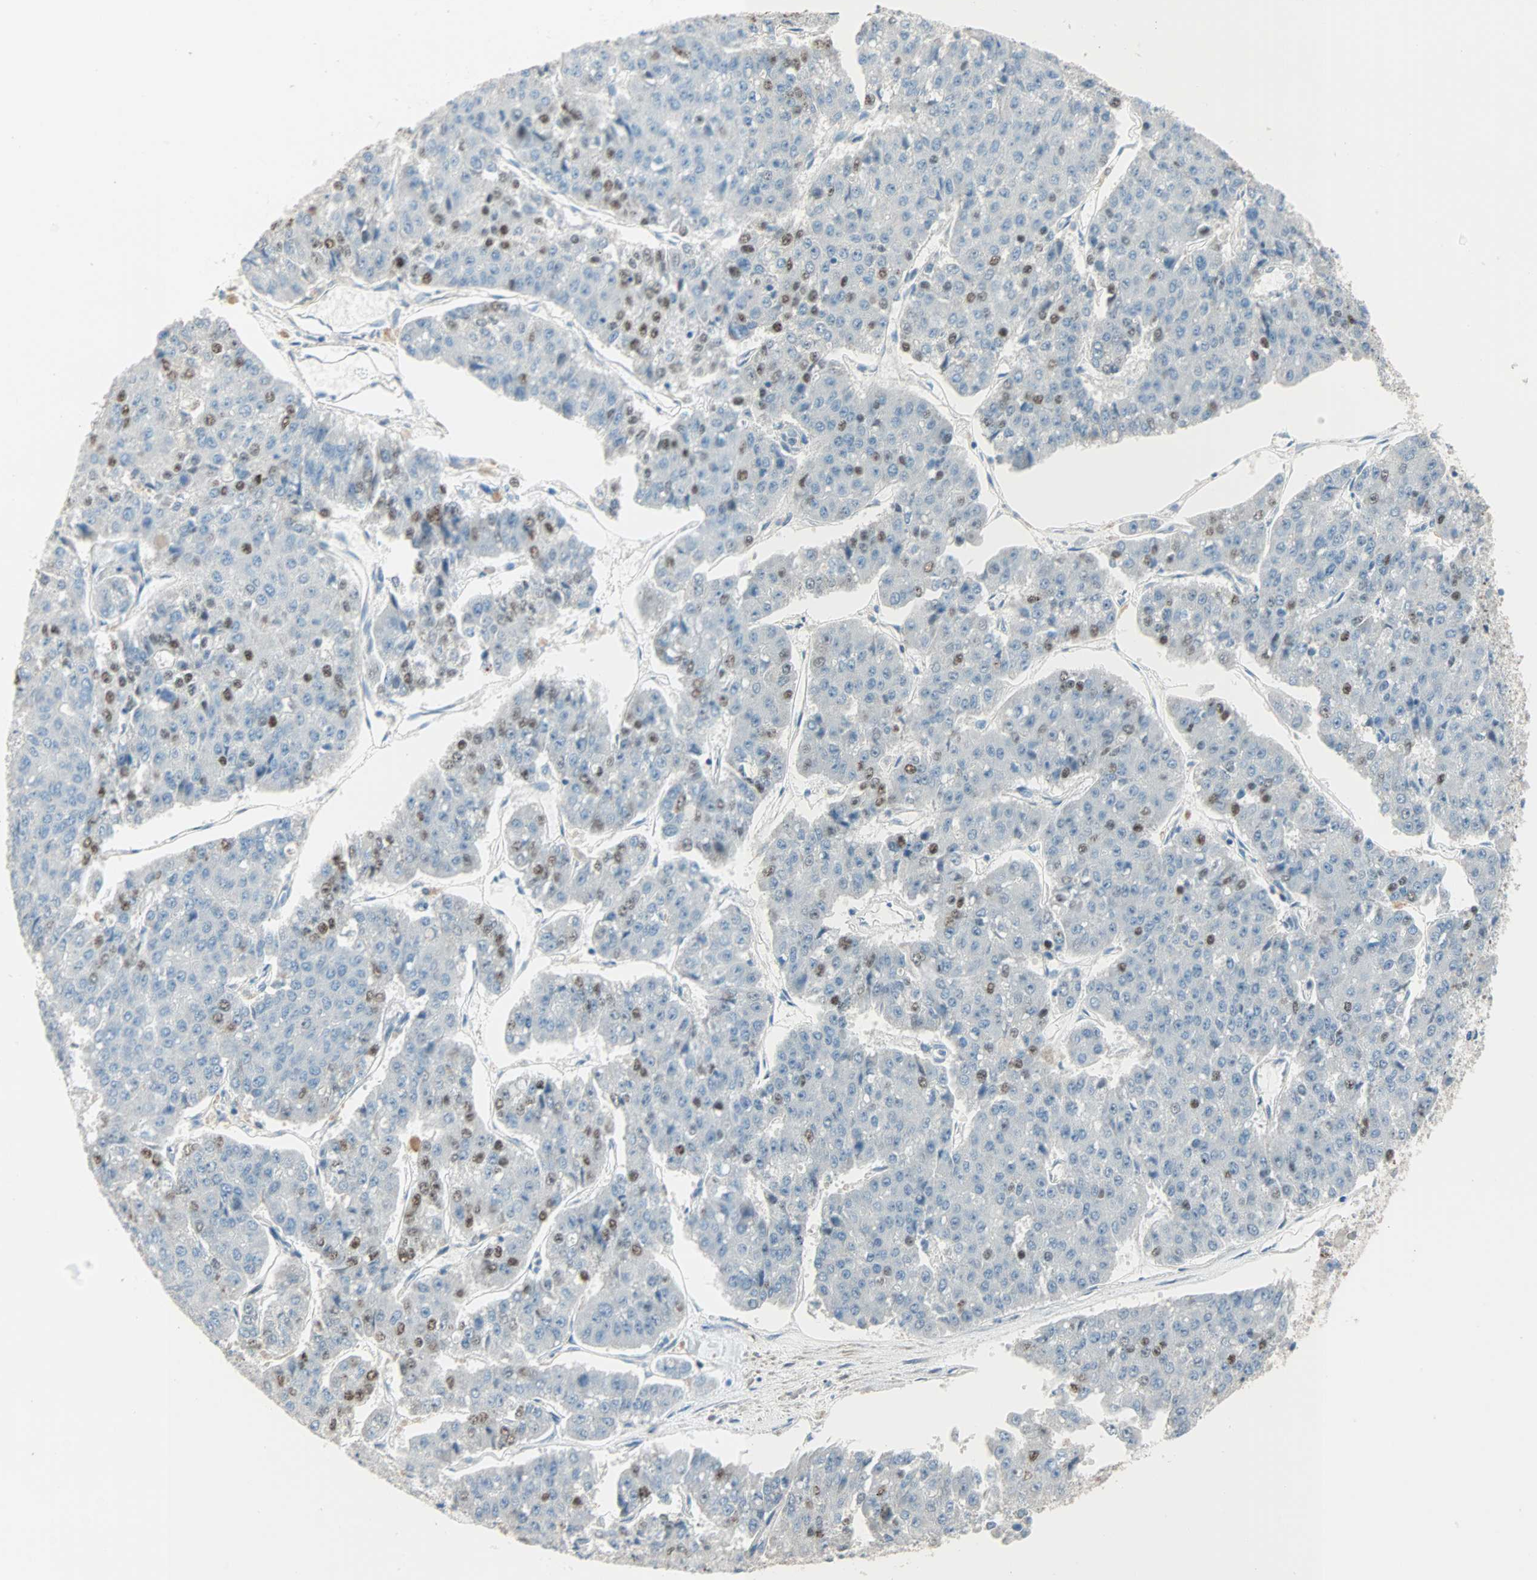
{"staining": {"intensity": "moderate", "quantity": "<25%", "location": "nuclear"}, "tissue": "pancreatic cancer", "cell_type": "Tumor cells", "image_type": "cancer", "snomed": [{"axis": "morphology", "description": "Adenocarcinoma, NOS"}, {"axis": "topography", "description": "Pancreas"}], "caption": "High-magnification brightfield microscopy of pancreatic cancer (adenocarcinoma) stained with DAB (brown) and counterstained with hematoxylin (blue). tumor cells exhibit moderate nuclear staining is appreciated in approximately<25% of cells.", "gene": "ACVRL1", "patient": {"sex": "male", "age": 50}}